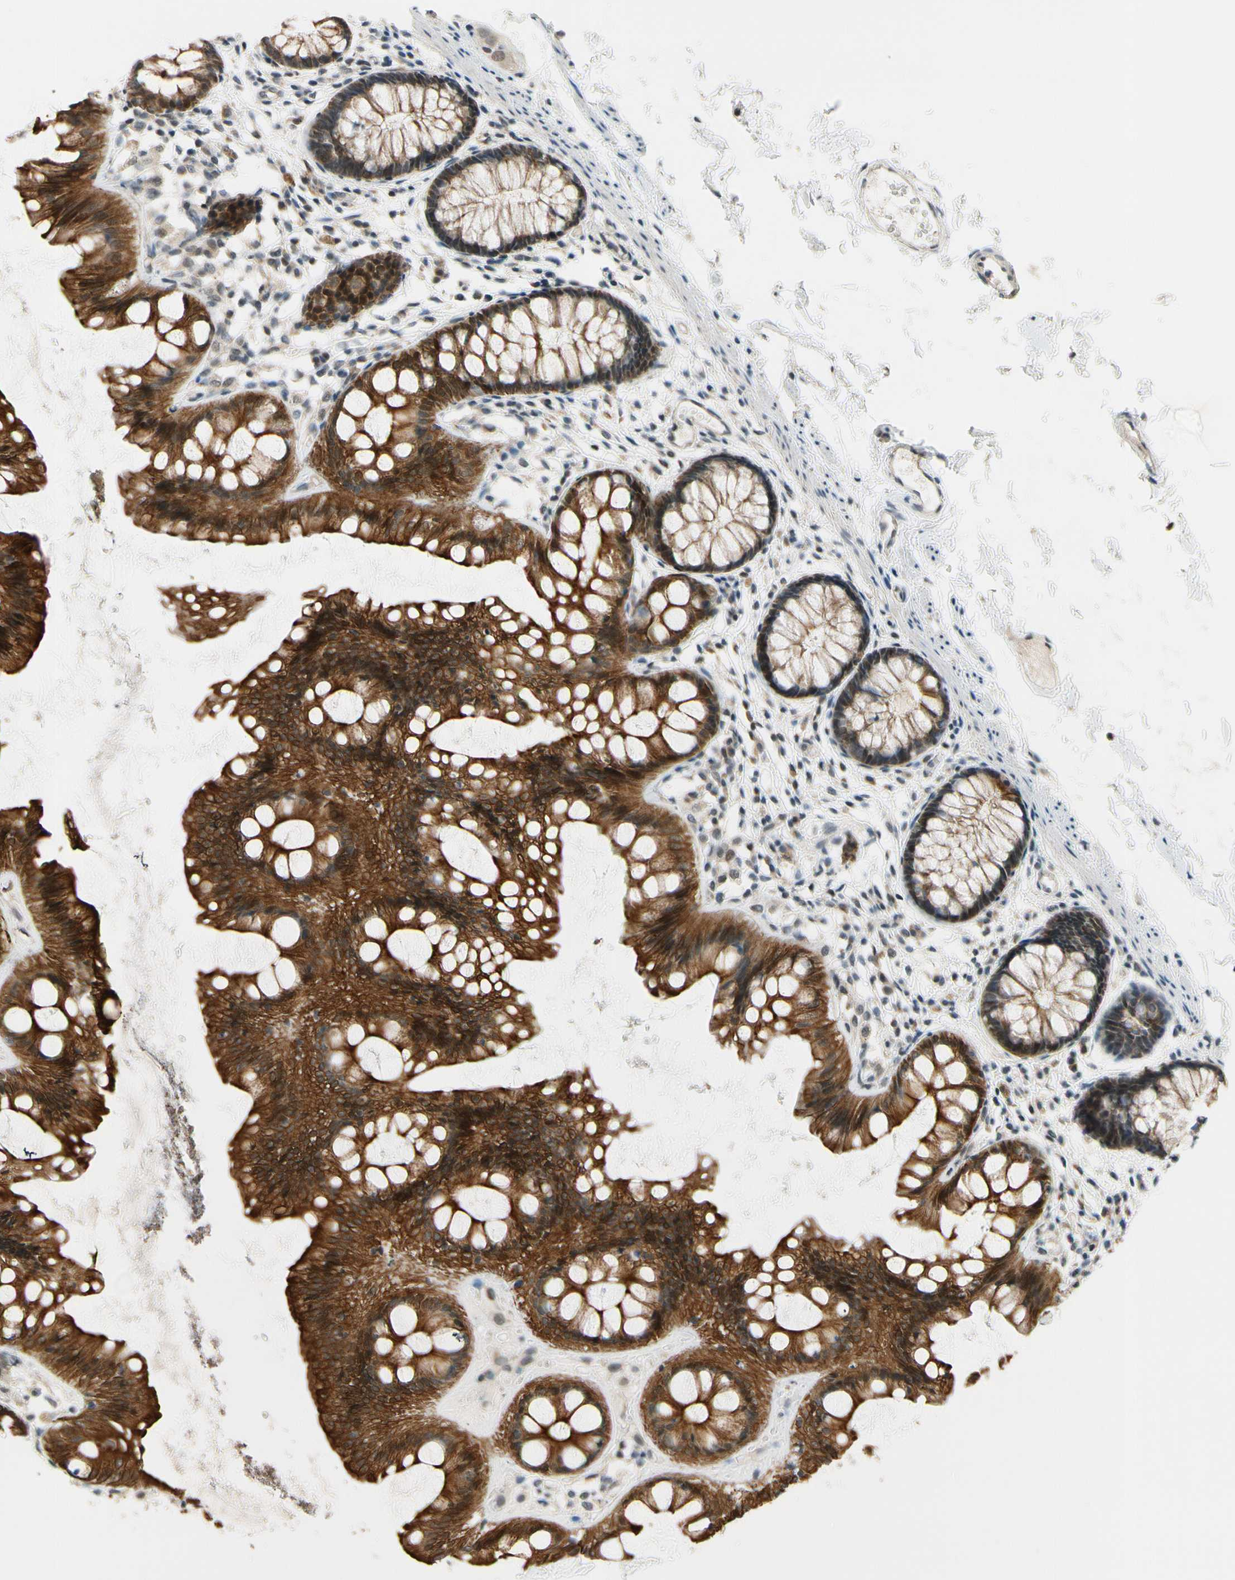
{"staining": {"intensity": "strong", "quantity": ">75%", "location": "cytoplasmic/membranous"}, "tissue": "rectum", "cell_type": "Glandular cells", "image_type": "normal", "snomed": [{"axis": "morphology", "description": "Normal tissue, NOS"}, {"axis": "topography", "description": "Rectum"}], "caption": "Approximately >75% of glandular cells in normal human rectum display strong cytoplasmic/membranous protein expression as visualized by brown immunohistochemical staining.", "gene": "TAF12", "patient": {"sex": "female", "age": 66}}